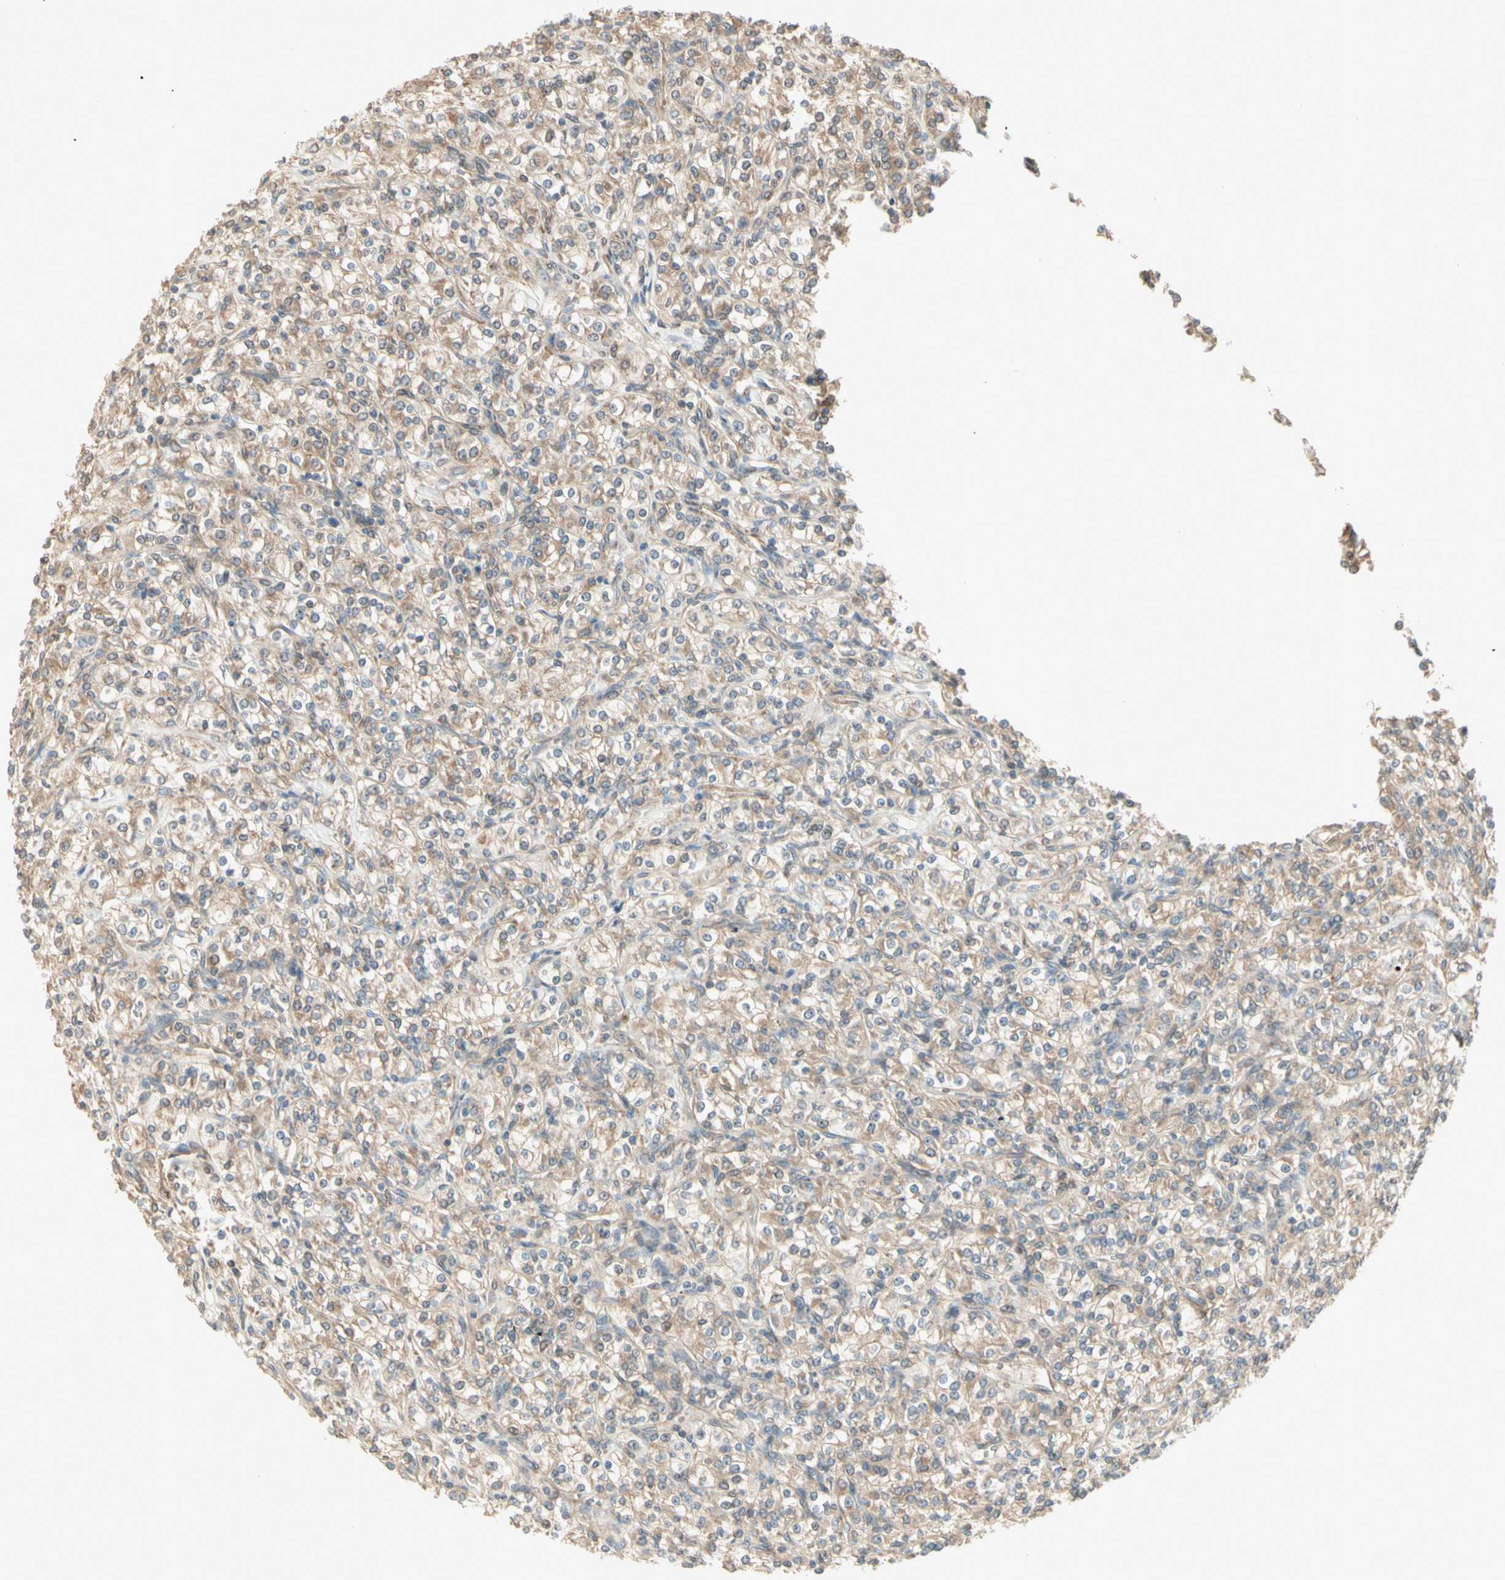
{"staining": {"intensity": "moderate", "quantity": ">75%", "location": "cytoplasmic/membranous"}, "tissue": "renal cancer", "cell_type": "Tumor cells", "image_type": "cancer", "snomed": [{"axis": "morphology", "description": "Adenocarcinoma, NOS"}, {"axis": "topography", "description": "Kidney"}], "caption": "Approximately >75% of tumor cells in renal cancer display moderate cytoplasmic/membranous protein staining as visualized by brown immunohistochemical staining.", "gene": "IRAG1", "patient": {"sex": "male", "age": 77}}